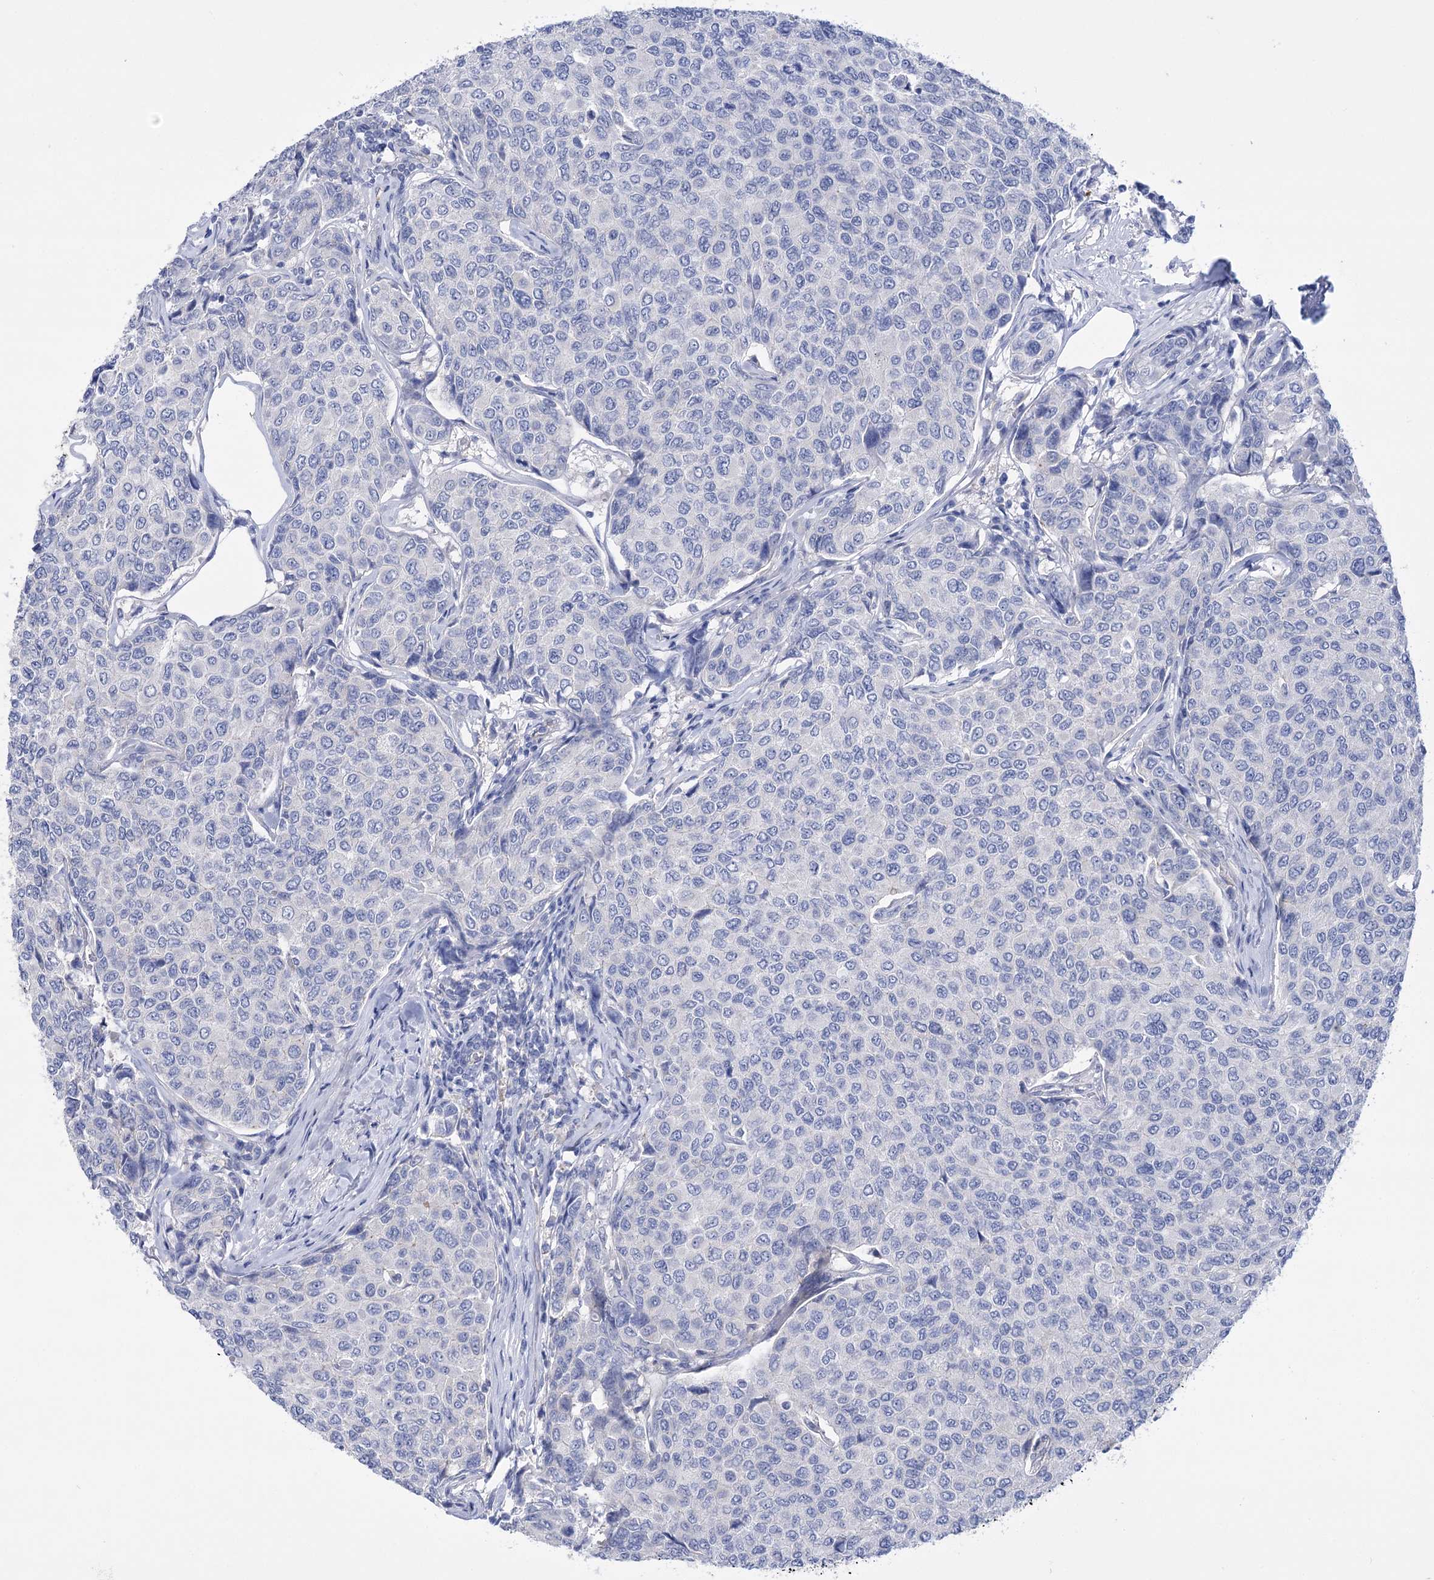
{"staining": {"intensity": "negative", "quantity": "none", "location": "none"}, "tissue": "breast cancer", "cell_type": "Tumor cells", "image_type": "cancer", "snomed": [{"axis": "morphology", "description": "Duct carcinoma"}, {"axis": "topography", "description": "Breast"}], "caption": "The IHC photomicrograph has no significant staining in tumor cells of intraductal carcinoma (breast) tissue.", "gene": "LRRC34", "patient": {"sex": "female", "age": 55}}